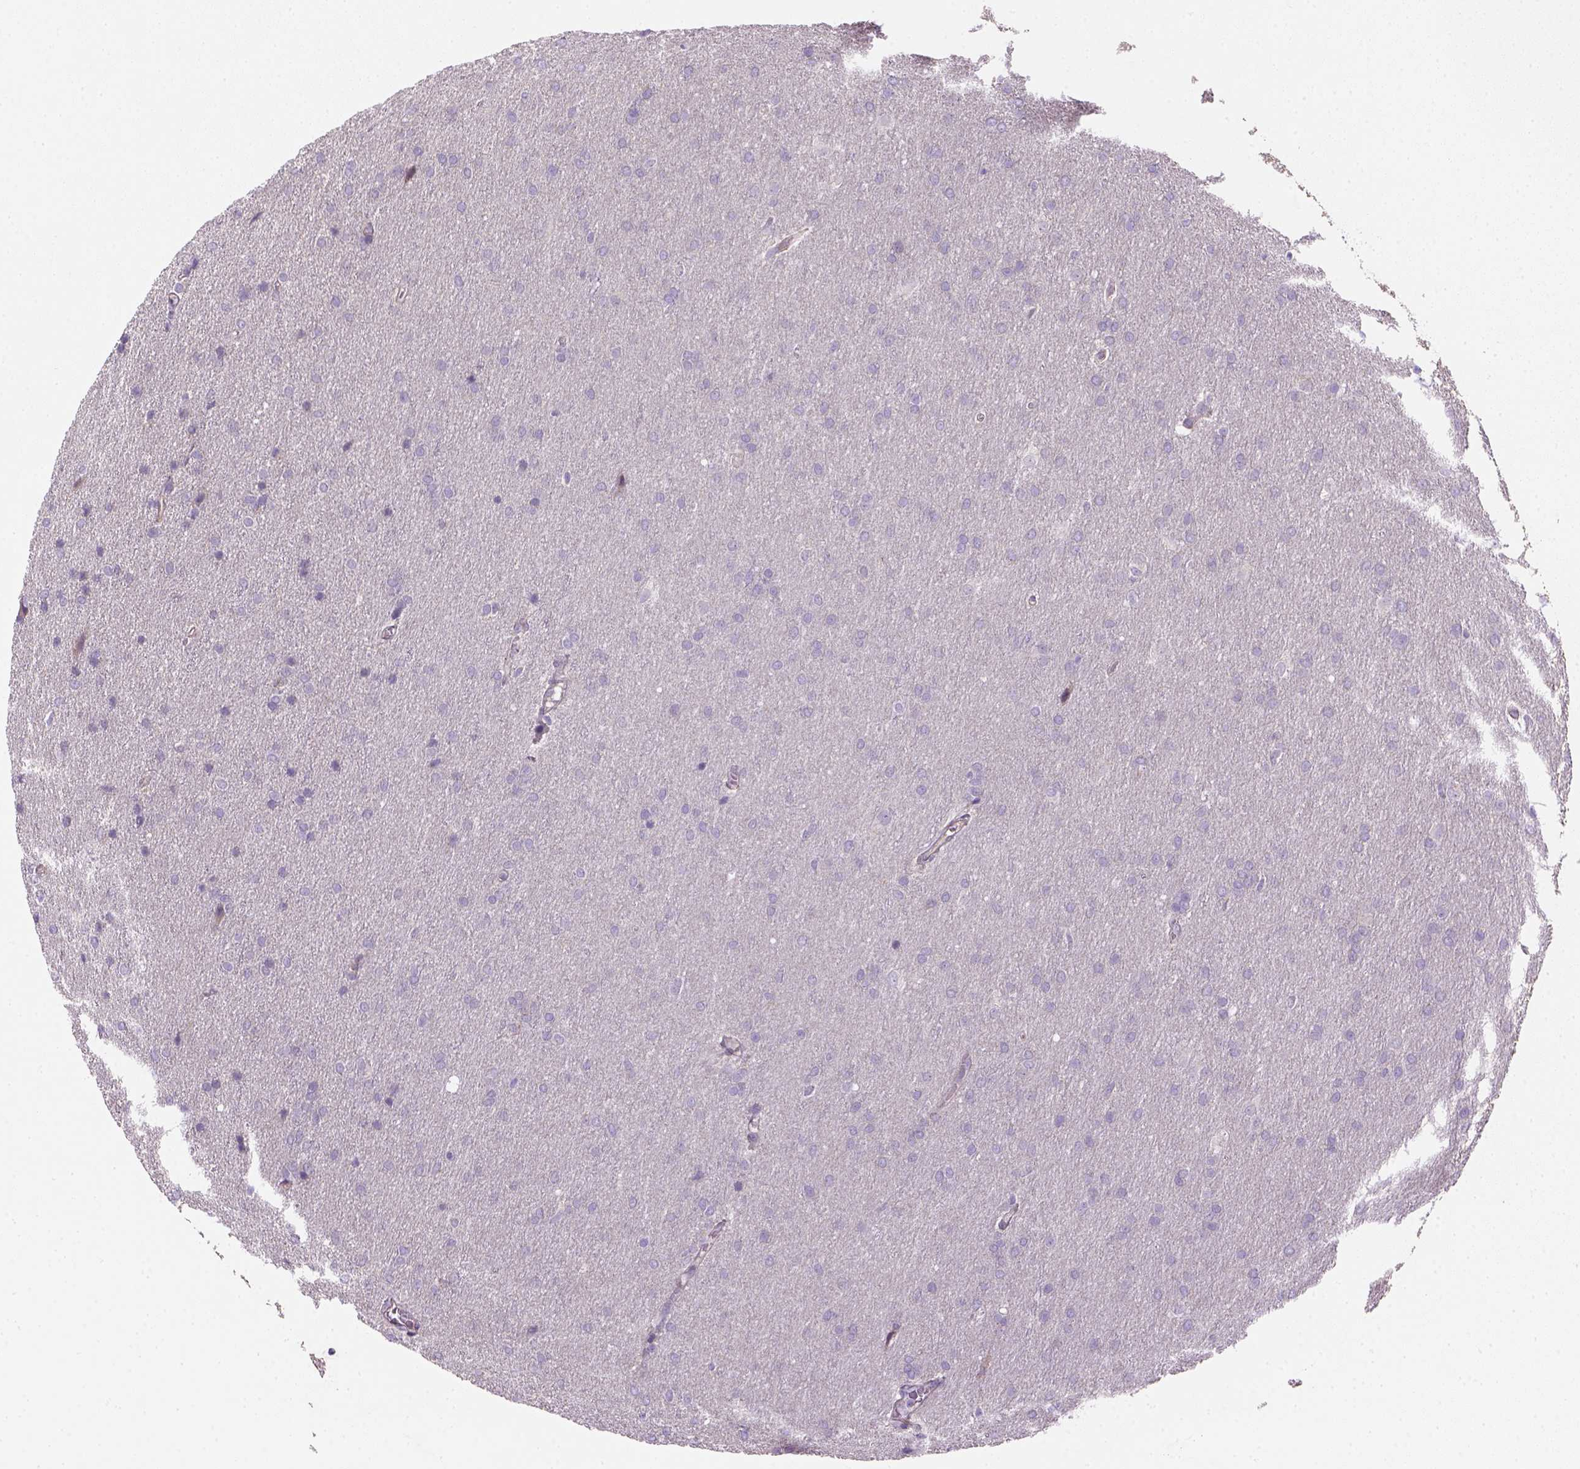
{"staining": {"intensity": "negative", "quantity": "none", "location": "none"}, "tissue": "glioma", "cell_type": "Tumor cells", "image_type": "cancer", "snomed": [{"axis": "morphology", "description": "Glioma, malignant, Low grade"}, {"axis": "topography", "description": "Brain"}], "caption": "Immunohistochemical staining of human malignant glioma (low-grade) shows no significant expression in tumor cells. The staining is performed using DAB brown chromogen with nuclei counter-stained in using hematoxylin.", "gene": "HTRA1", "patient": {"sex": "female", "age": 32}}